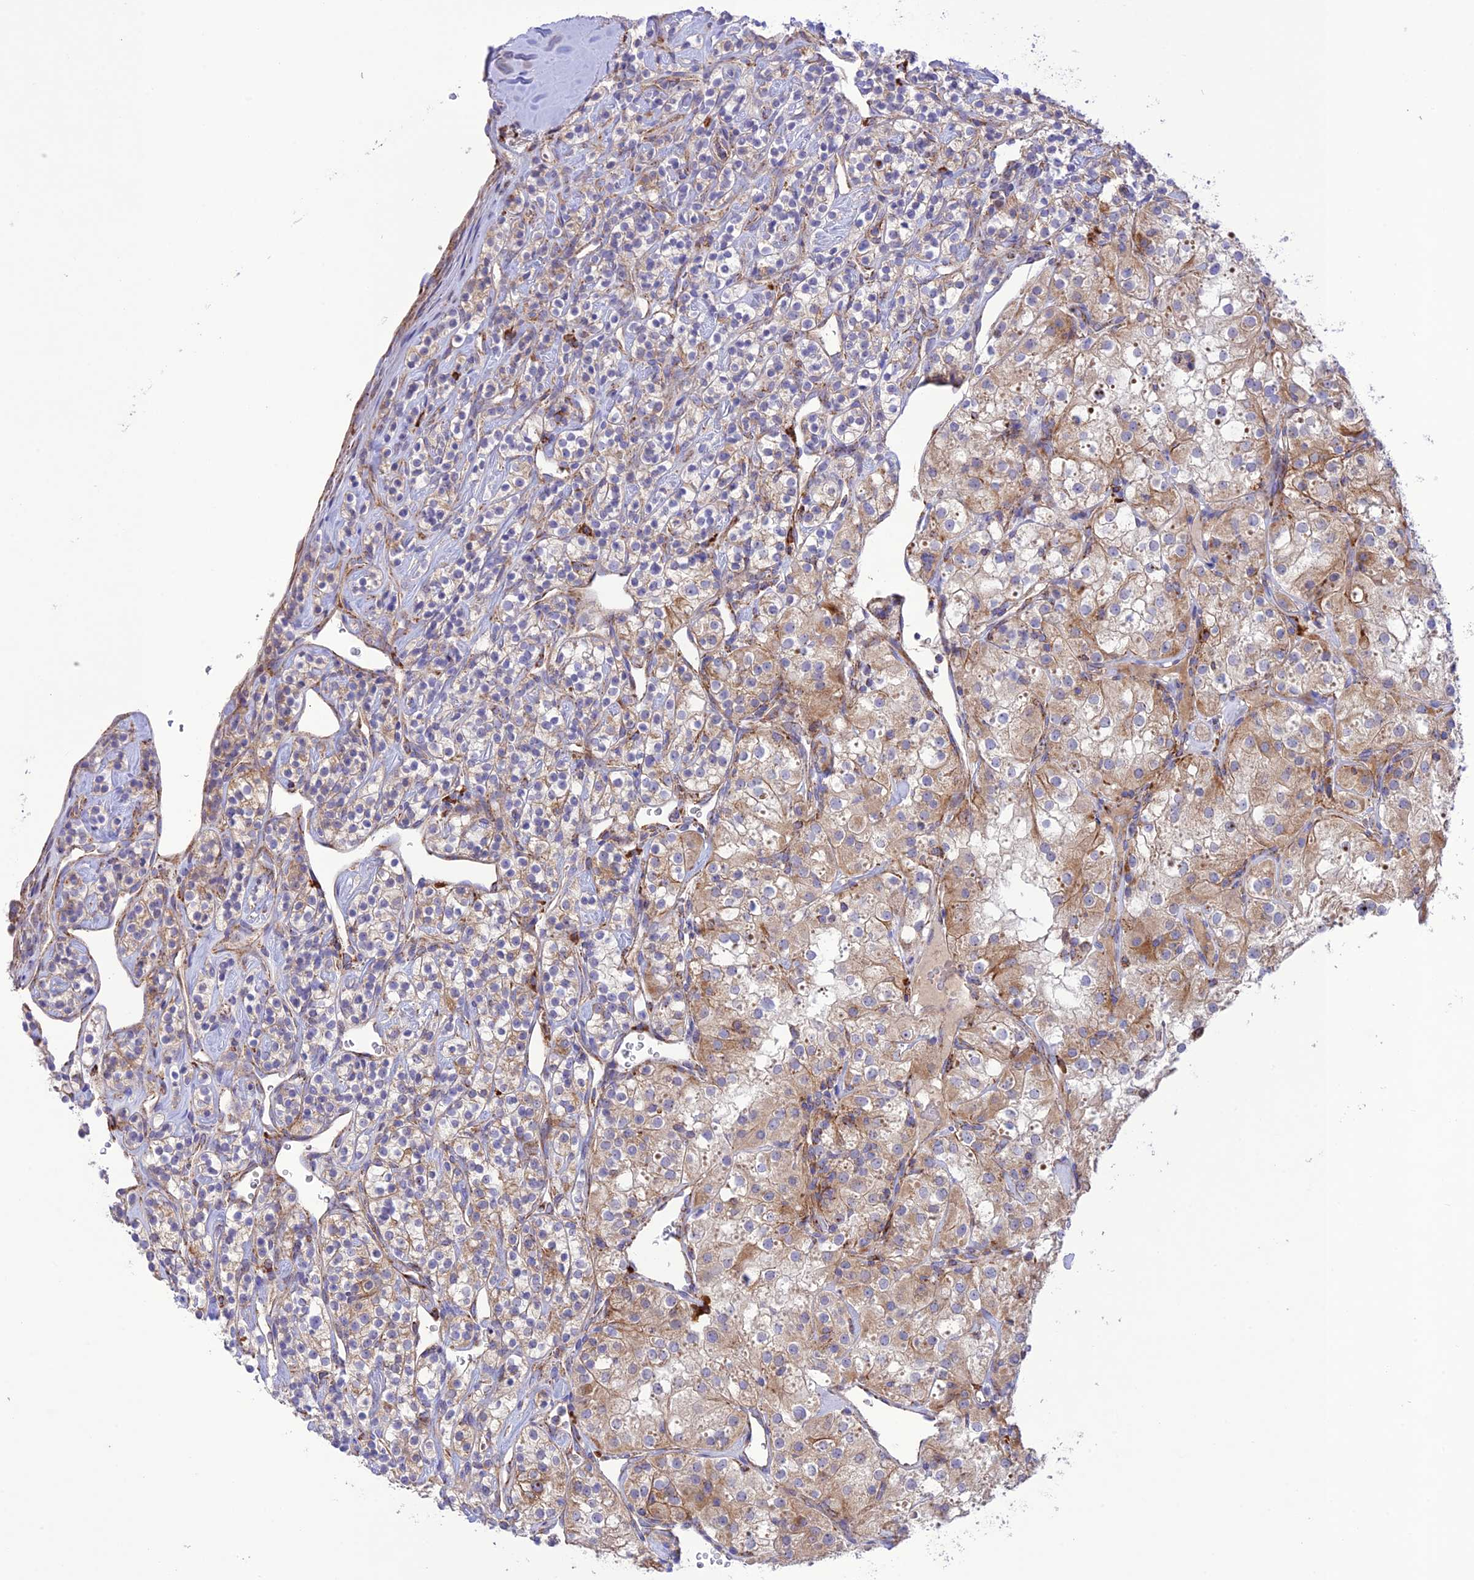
{"staining": {"intensity": "weak", "quantity": "25%-75%", "location": "cytoplasmic/membranous"}, "tissue": "renal cancer", "cell_type": "Tumor cells", "image_type": "cancer", "snomed": [{"axis": "morphology", "description": "Adenocarcinoma, NOS"}, {"axis": "topography", "description": "Kidney"}], "caption": "A brown stain labels weak cytoplasmic/membranous positivity of a protein in renal cancer tumor cells.", "gene": "UAP1L1", "patient": {"sex": "male", "age": 77}}